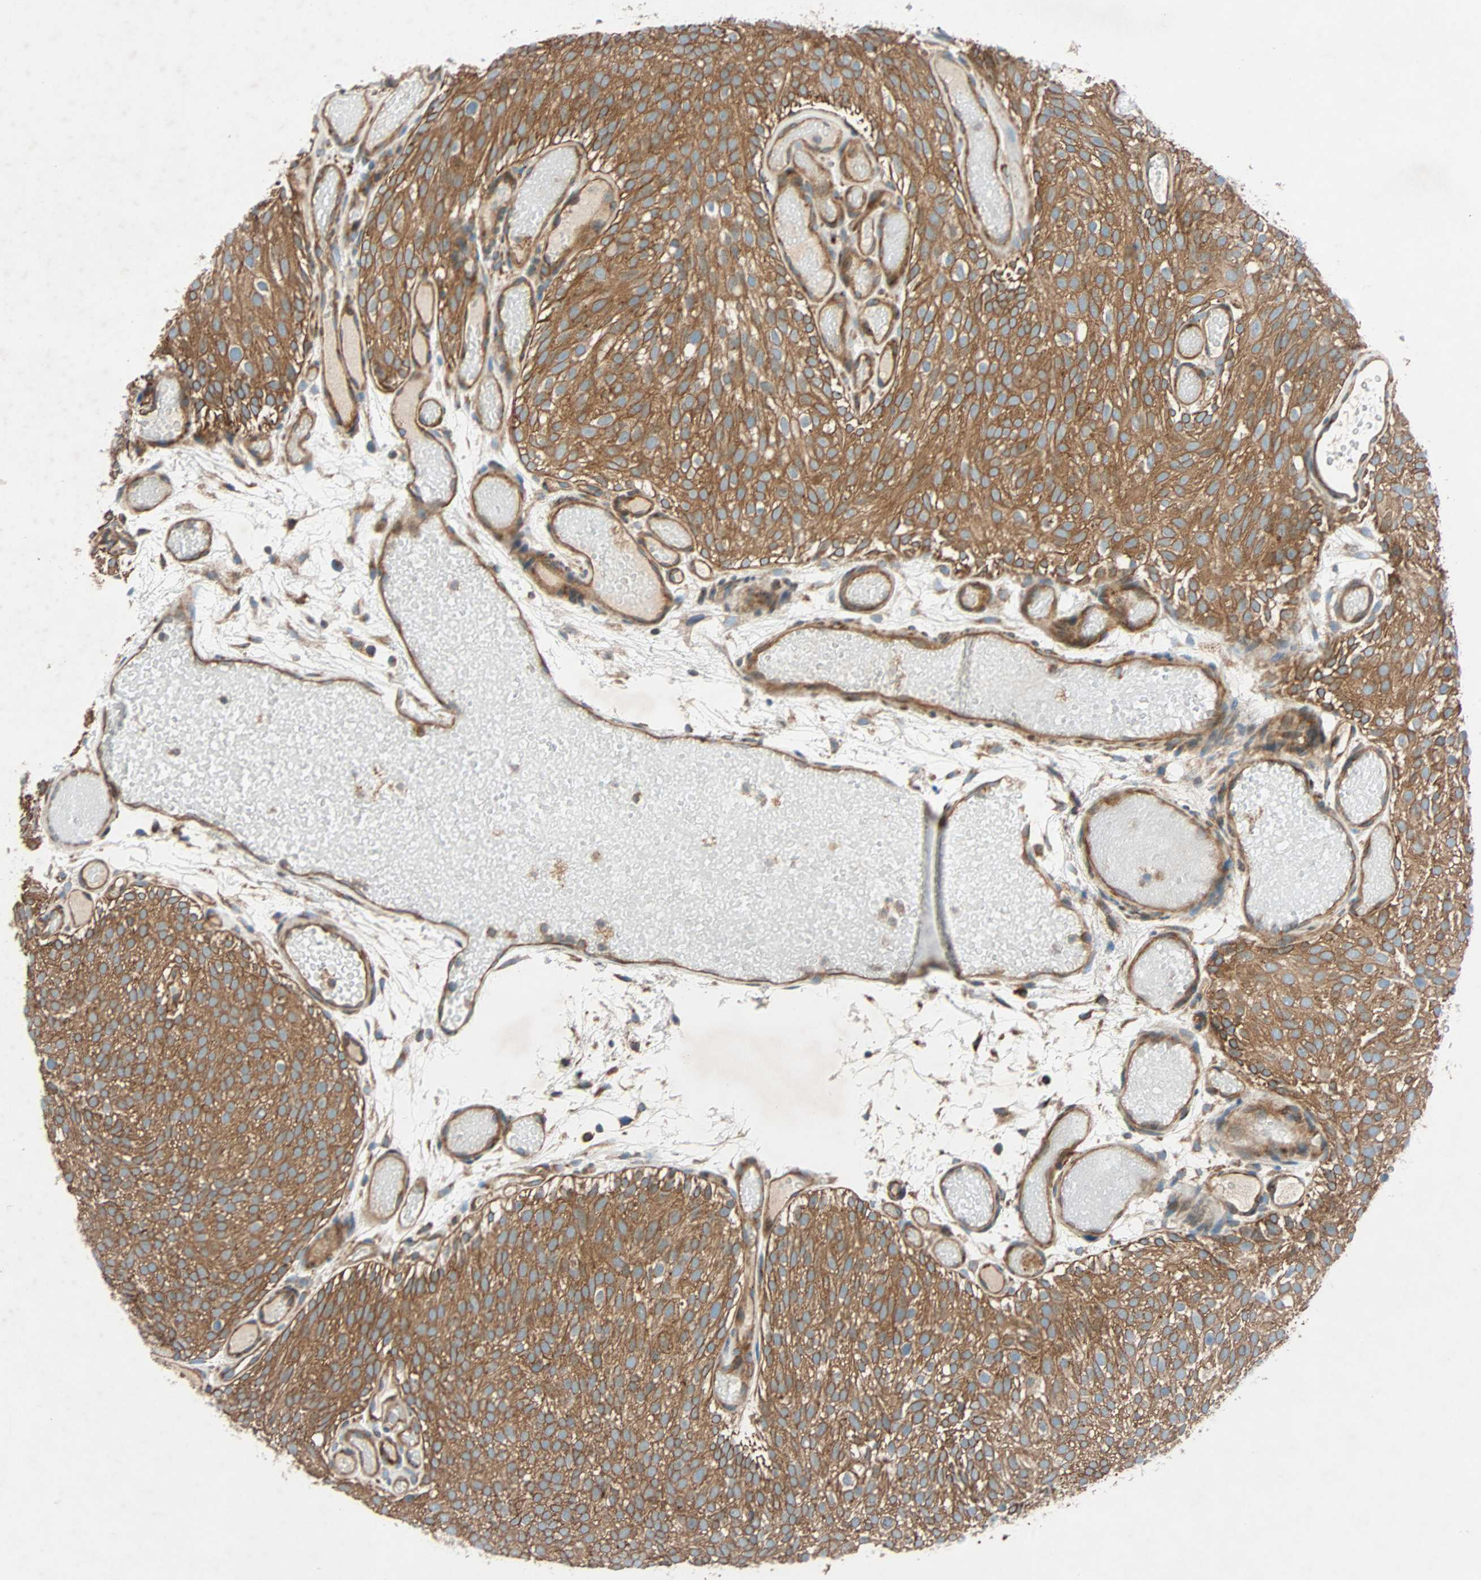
{"staining": {"intensity": "moderate", "quantity": ">75%", "location": "cytoplasmic/membranous"}, "tissue": "urothelial cancer", "cell_type": "Tumor cells", "image_type": "cancer", "snomed": [{"axis": "morphology", "description": "Urothelial carcinoma, Low grade"}, {"axis": "topography", "description": "Urinary bladder"}], "caption": "The image demonstrates a brown stain indicating the presence of a protein in the cytoplasmic/membranous of tumor cells in urothelial carcinoma (low-grade). The staining was performed using DAB (3,3'-diaminobenzidine), with brown indicating positive protein expression. Nuclei are stained blue with hematoxylin.", "gene": "PHYH", "patient": {"sex": "male", "age": 78}}